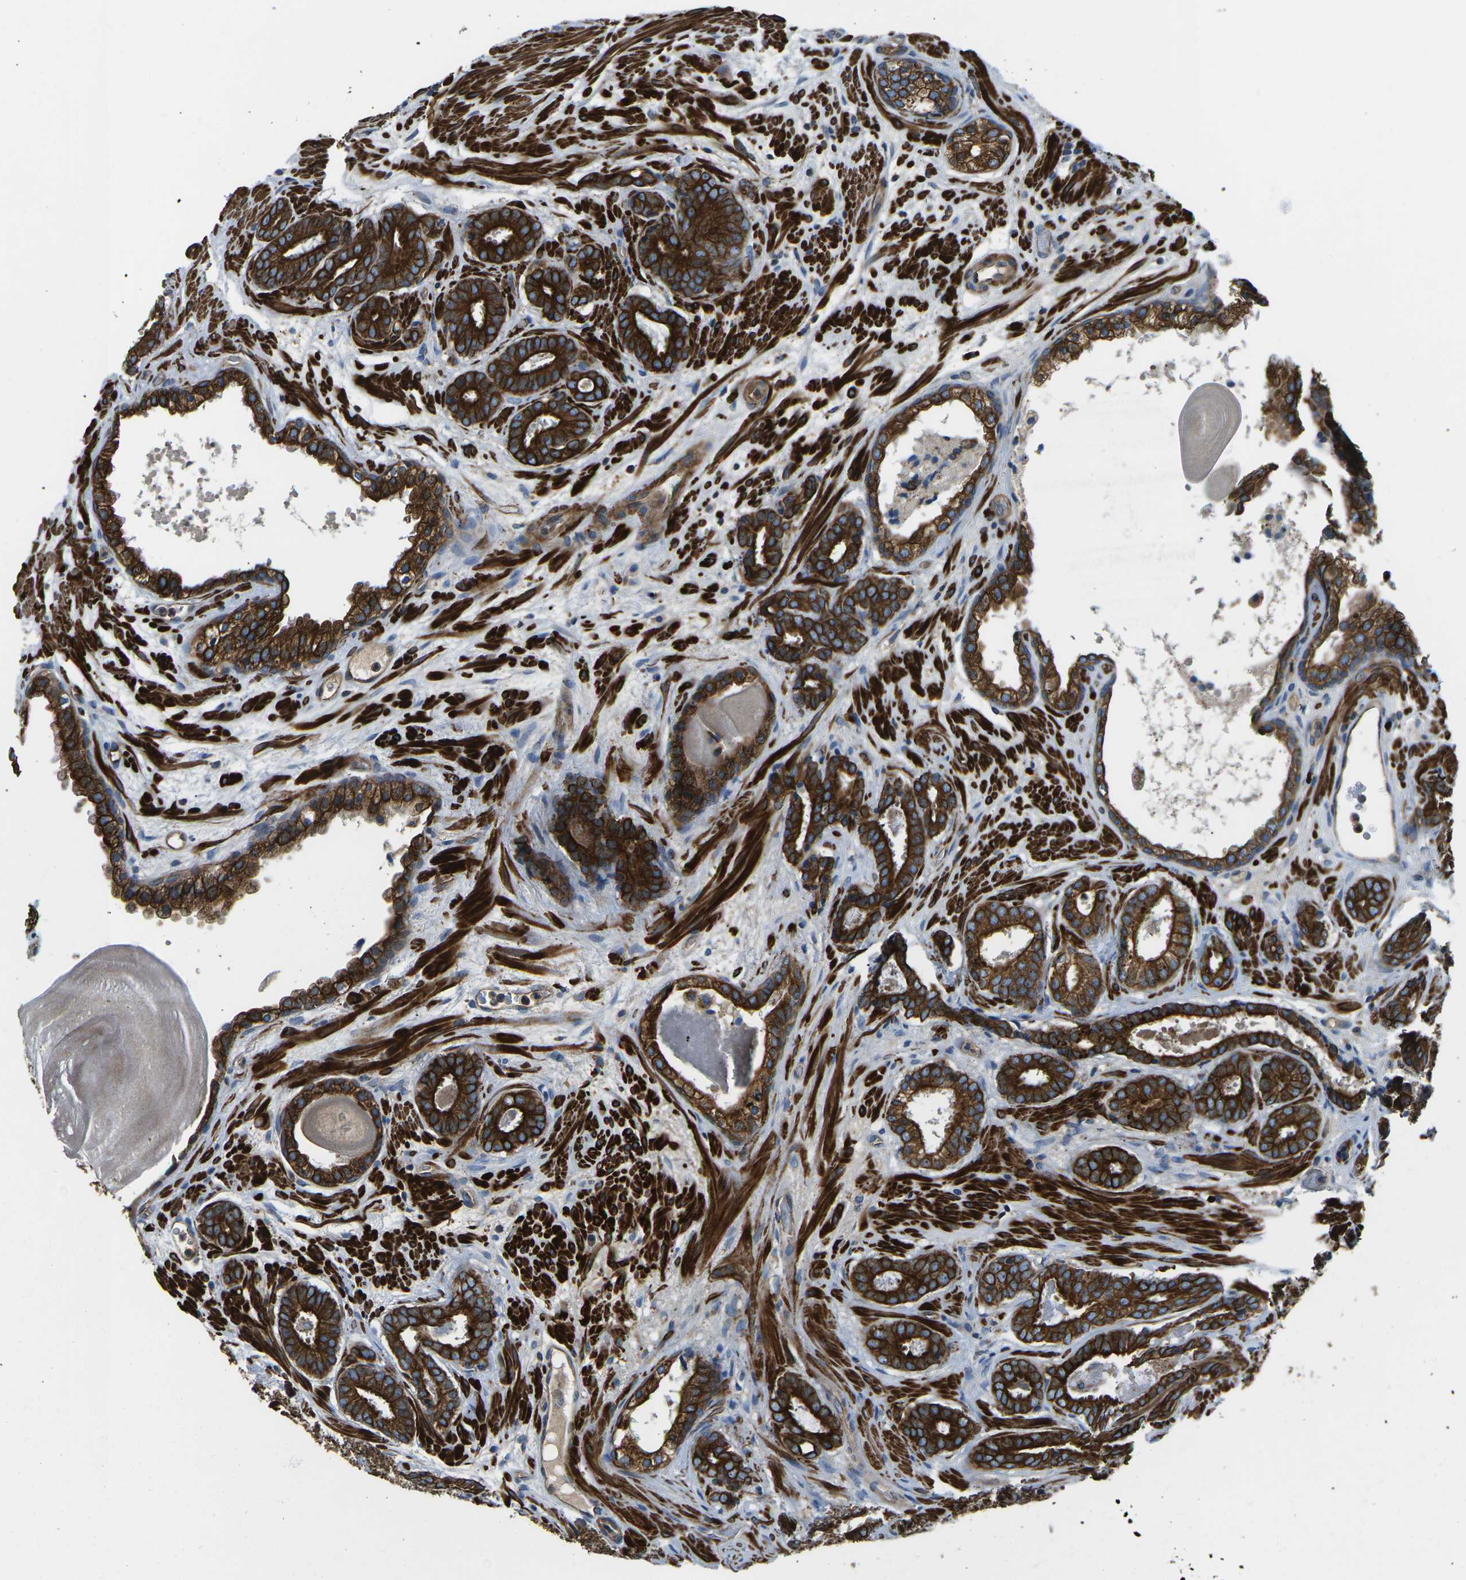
{"staining": {"intensity": "strong", "quantity": ">75%", "location": "cytoplasmic/membranous"}, "tissue": "prostate cancer", "cell_type": "Tumor cells", "image_type": "cancer", "snomed": [{"axis": "morphology", "description": "Adenocarcinoma, Low grade"}, {"axis": "topography", "description": "Prostate"}], "caption": "Brown immunohistochemical staining in human prostate low-grade adenocarcinoma demonstrates strong cytoplasmic/membranous staining in approximately >75% of tumor cells.", "gene": "KCNJ15", "patient": {"sex": "male", "age": 69}}